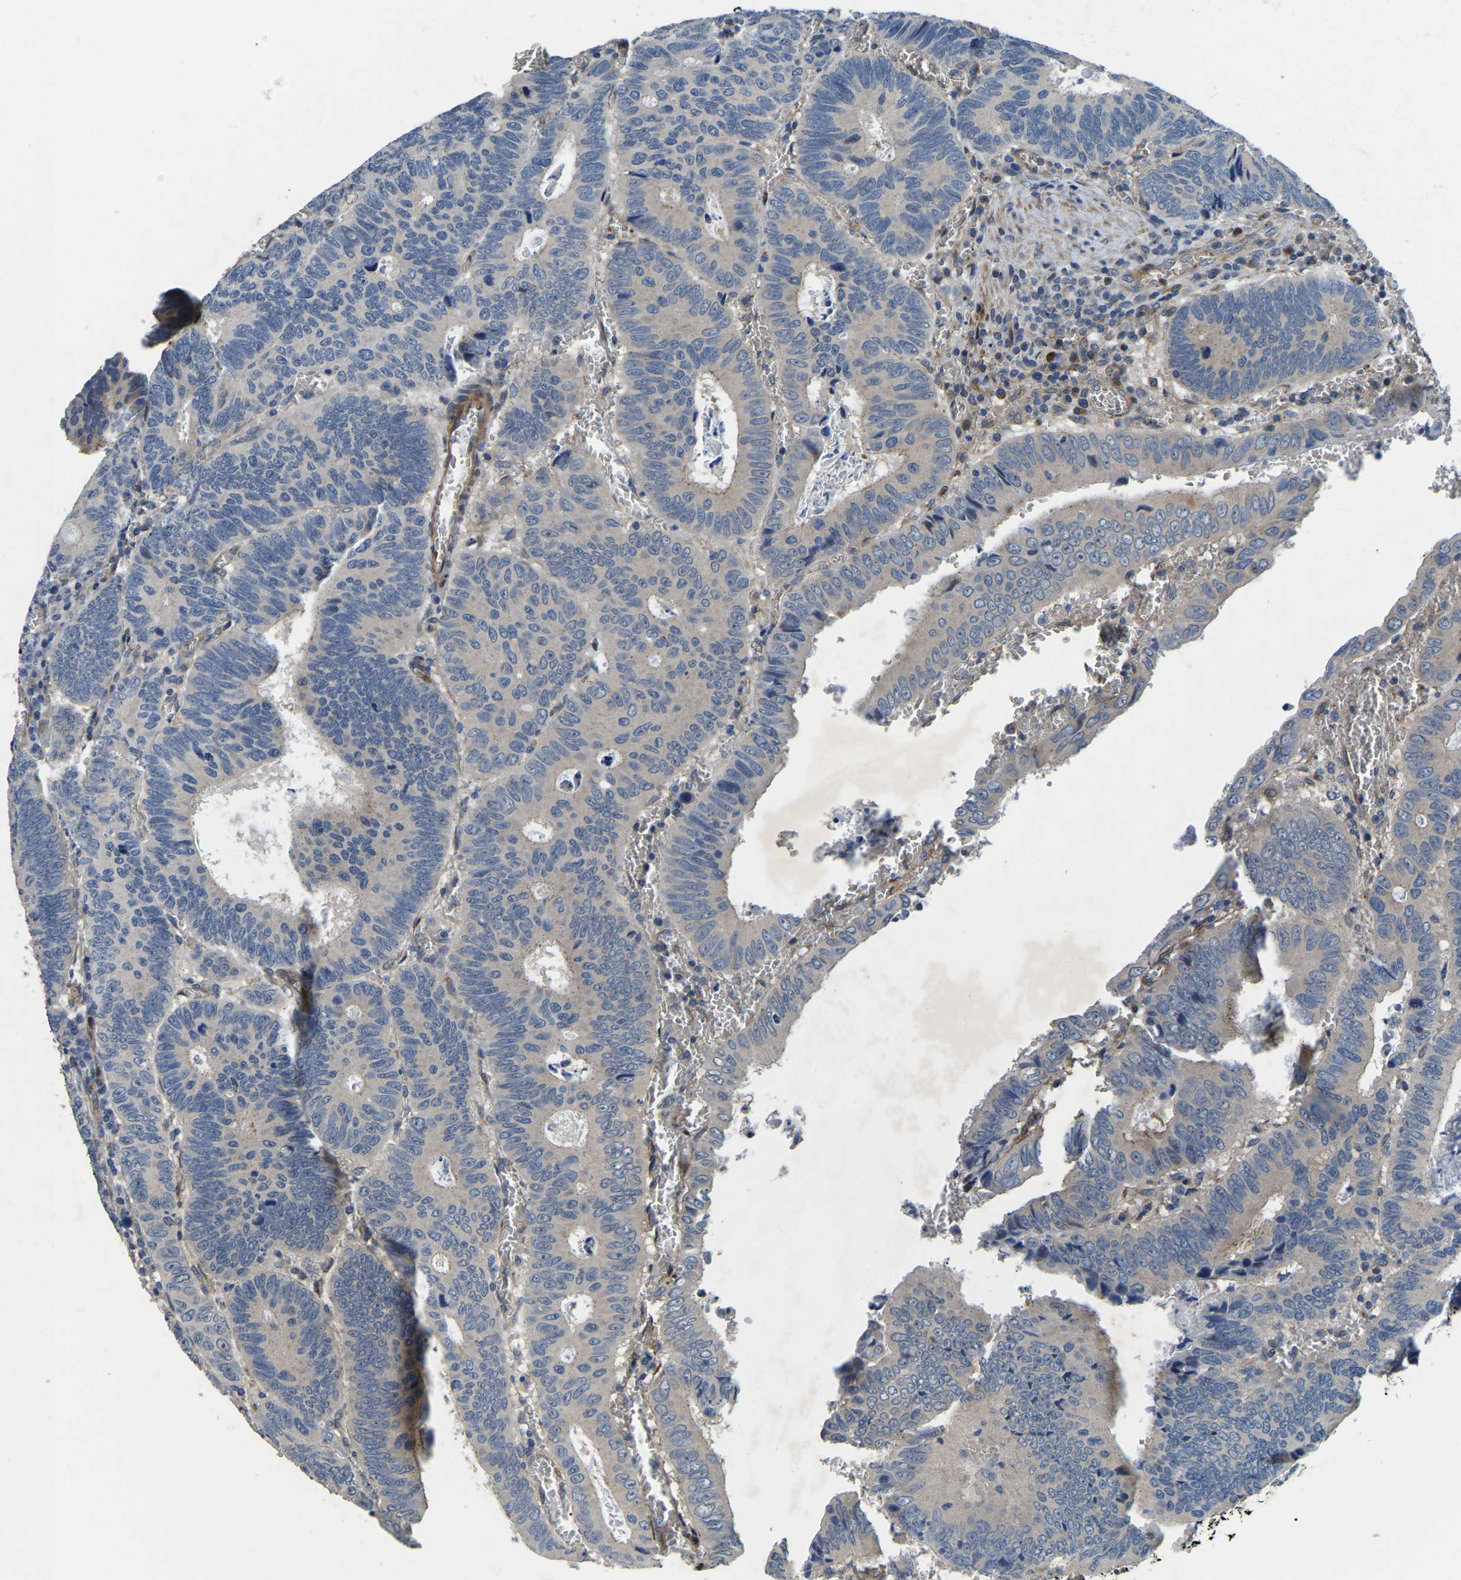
{"staining": {"intensity": "negative", "quantity": "none", "location": "none"}, "tissue": "colorectal cancer", "cell_type": "Tumor cells", "image_type": "cancer", "snomed": [{"axis": "morphology", "description": "Inflammation, NOS"}, {"axis": "morphology", "description": "Adenocarcinoma, NOS"}, {"axis": "topography", "description": "Colon"}], "caption": "Immunohistochemical staining of colorectal cancer (adenocarcinoma) reveals no significant expression in tumor cells. (Stains: DAB (3,3'-diaminobenzidine) IHC with hematoxylin counter stain, Microscopy: brightfield microscopy at high magnification).", "gene": "RNF39", "patient": {"sex": "male", "age": 72}}